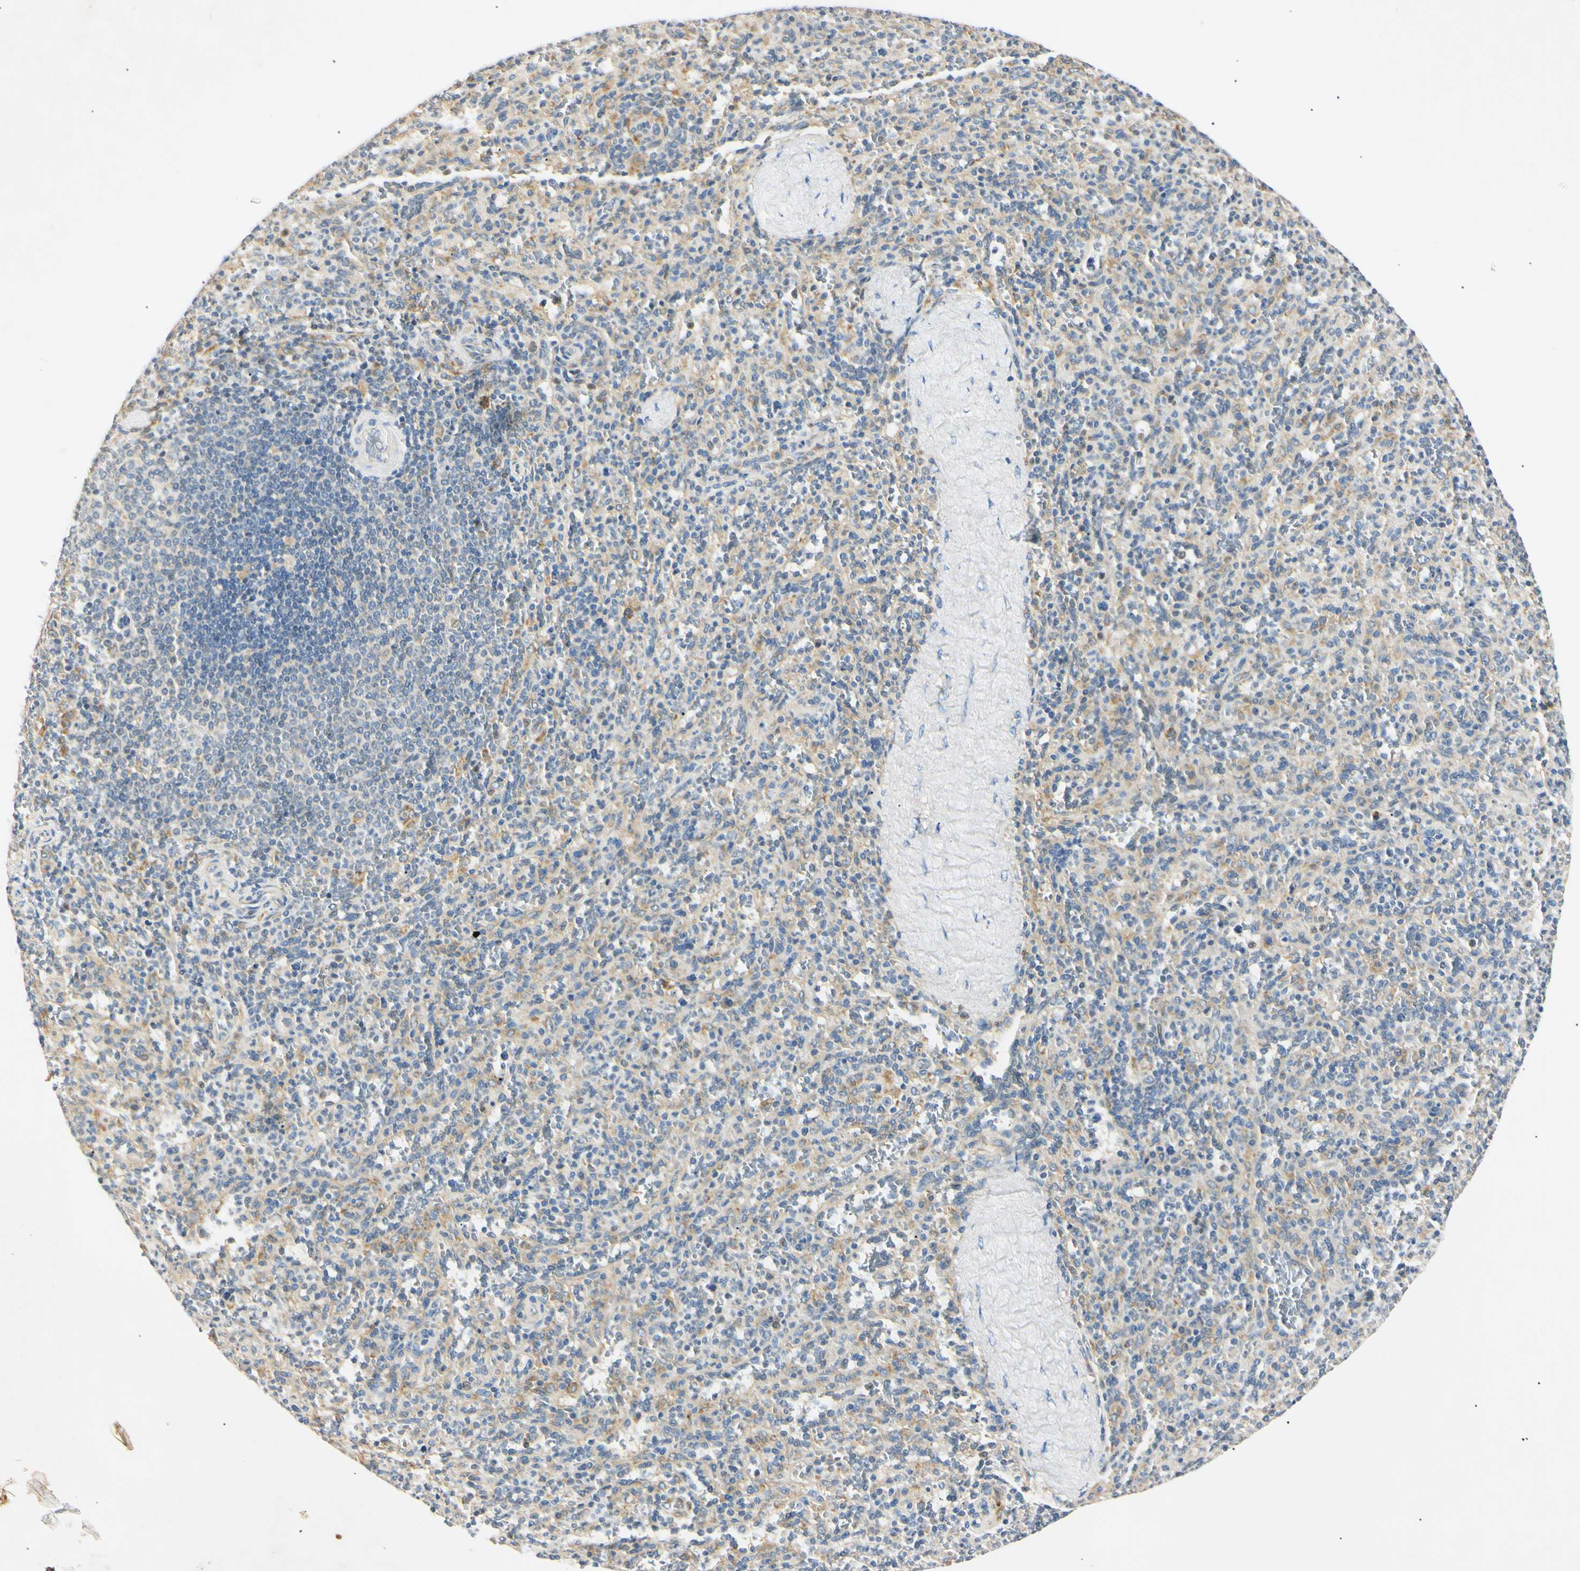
{"staining": {"intensity": "weak", "quantity": "25%-75%", "location": "cytoplasmic/membranous"}, "tissue": "spleen", "cell_type": "Cells in red pulp", "image_type": "normal", "snomed": [{"axis": "morphology", "description": "Normal tissue, NOS"}, {"axis": "topography", "description": "Spleen"}], "caption": "Approximately 25%-75% of cells in red pulp in unremarkable human spleen display weak cytoplasmic/membranous protein staining as visualized by brown immunohistochemical staining.", "gene": "DNAJB12", "patient": {"sex": "male", "age": 36}}